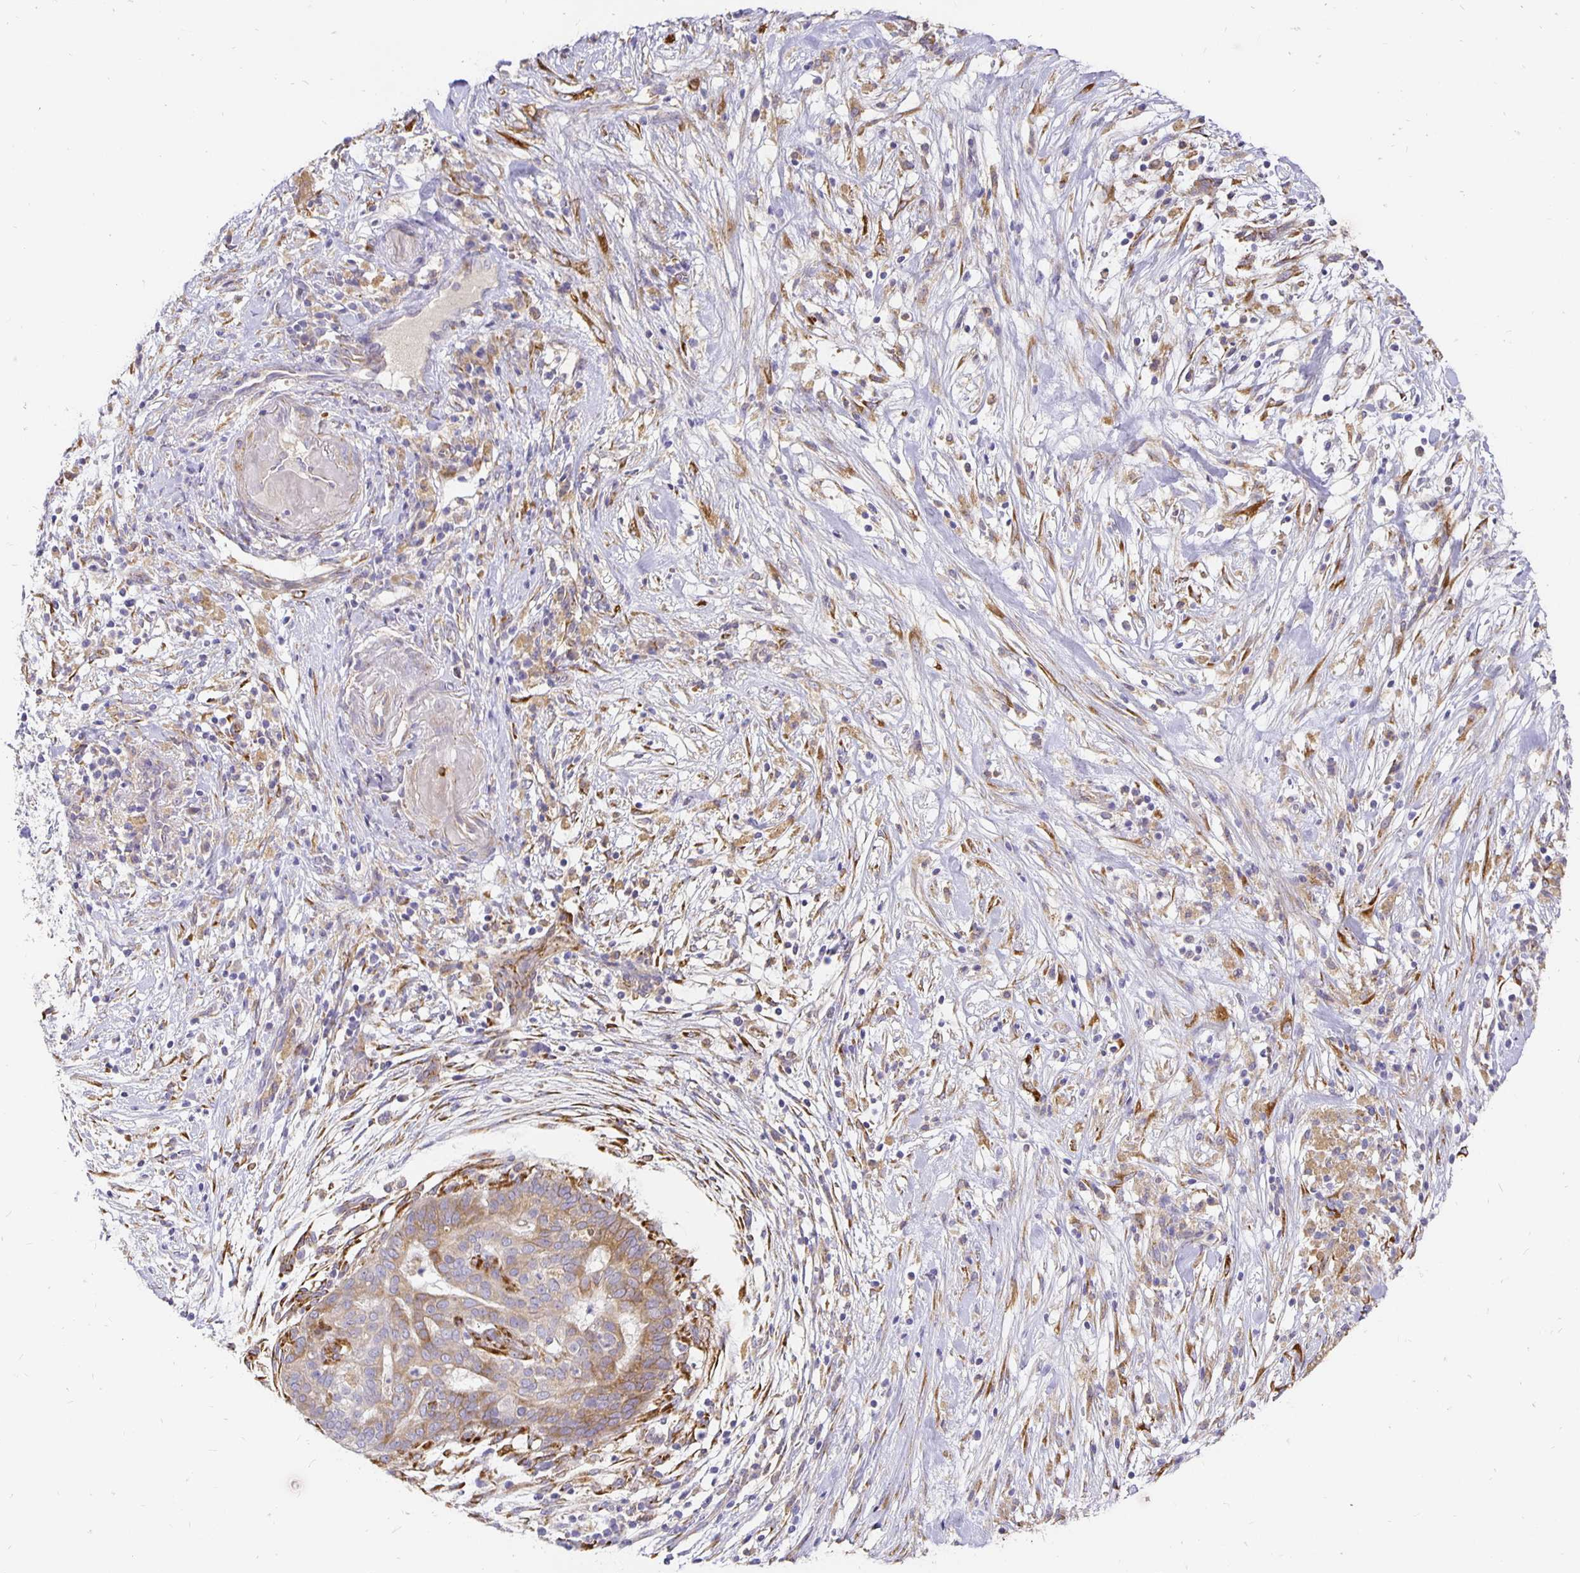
{"staining": {"intensity": "moderate", "quantity": ">75%", "location": "cytoplasmic/membranous"}, "tissue": "pancreatic cancer", "cell_type": "Tumor cells", "image_type": "cancer", "snomed": [{"axis": "morphology", "description": "Adenocarcinoma, NOS"}, {"axis": "topography", "description": "Pancreas"}], "caption": "Immunohistochemistry (IHC) staining of pancreatic cancer, which demonstrates medium levels of moderate cytoplasmic/membranous positivity in about >75% of tumor cells indicating moderate cytoplasmic/membranous protein expression. The staining was performed using DAB (3,3'-diaminobenzidine) (brown) for protein detection and nuclei were counterstained in hematoxylin (blue).", "gene": "PLOD1", "patient": {"sex": "male", "age": 44}}